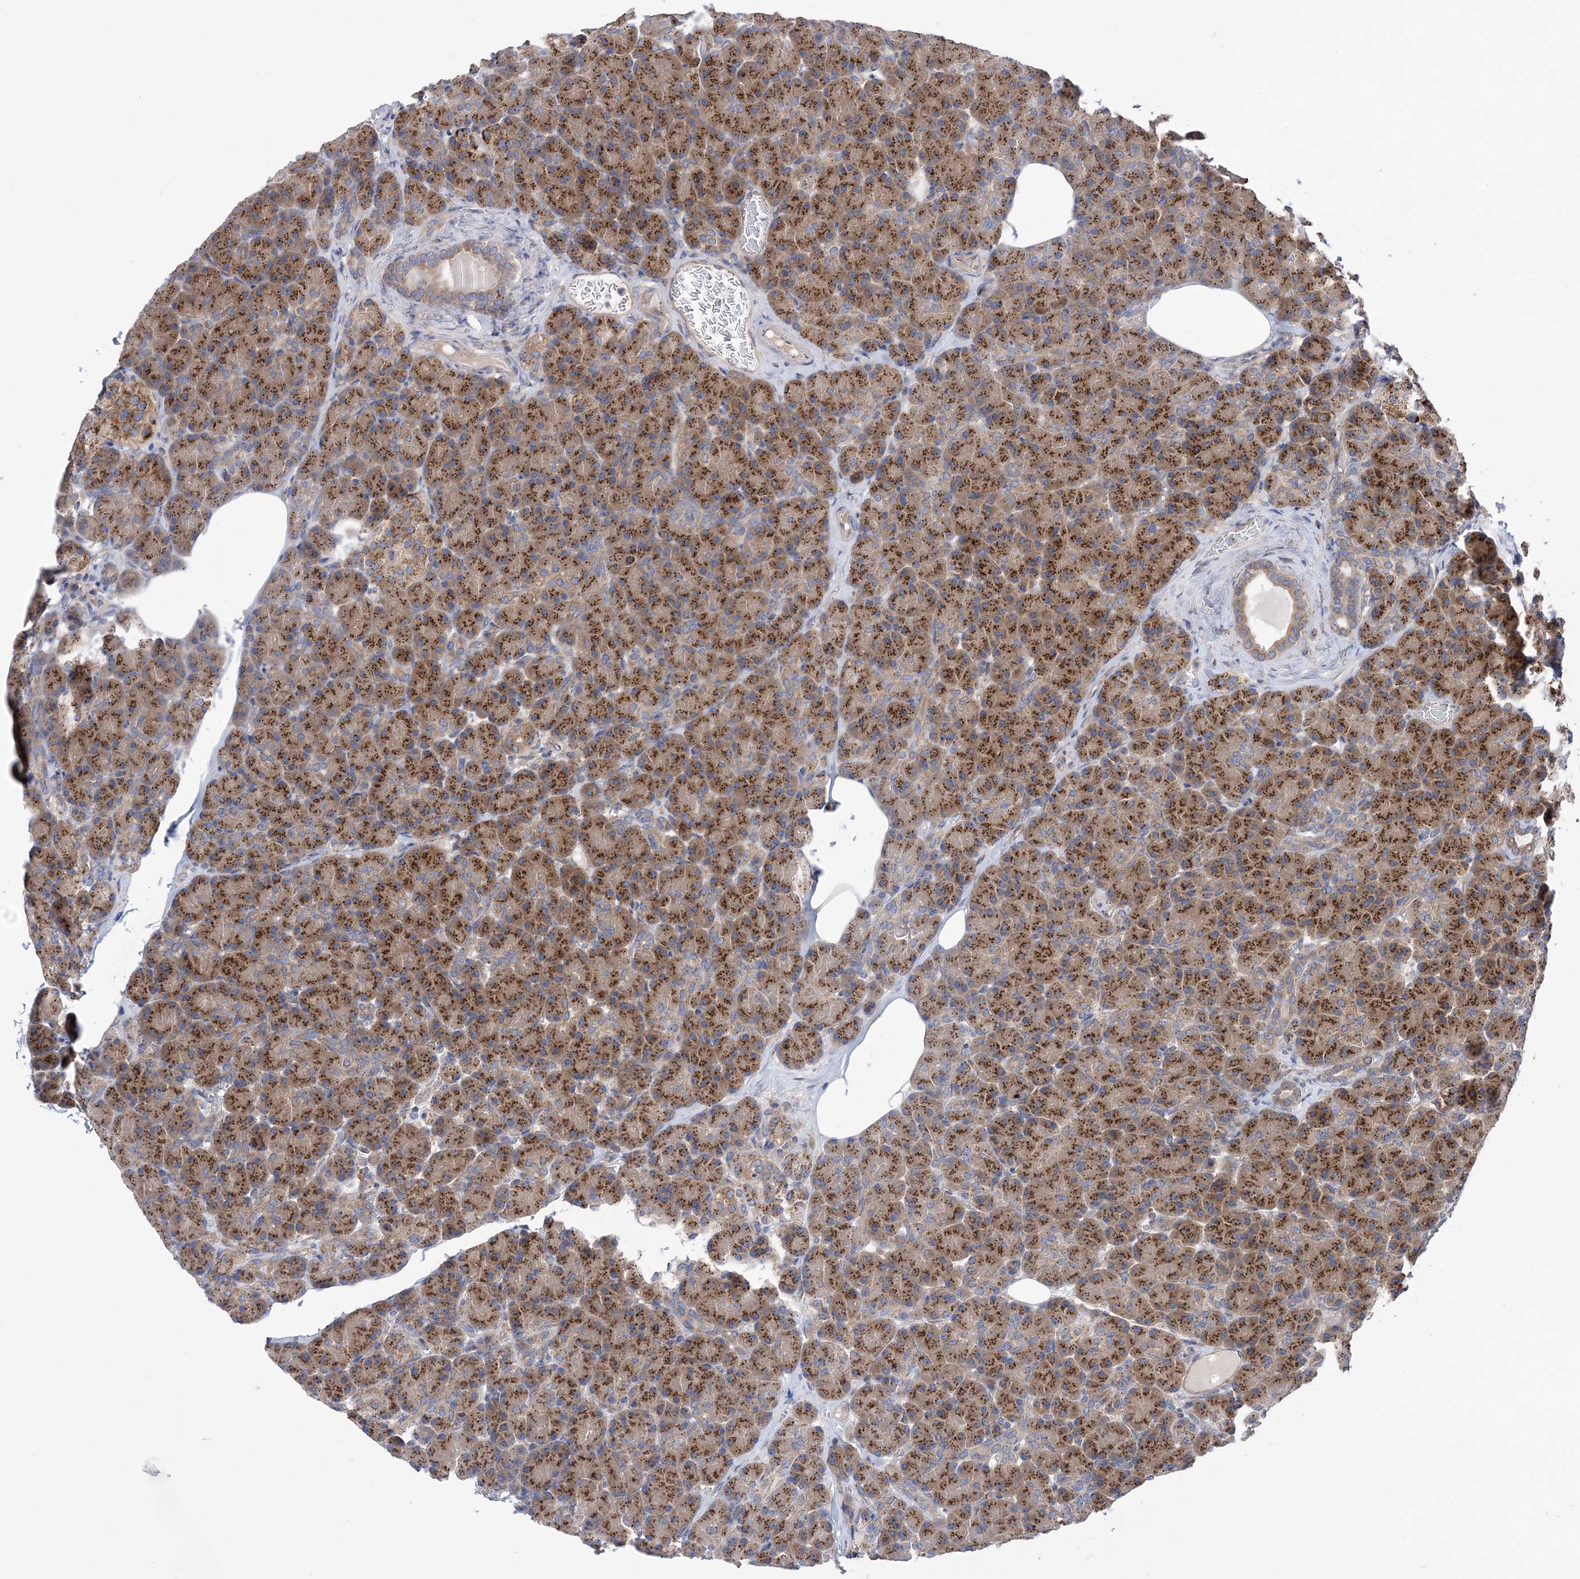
{"staining": {"intensity": "strong", "quantity": ">75%", "location": "cytoplasmic/membranous"}, "tissue": "pancreas", "cell_type": "Exocrine glandular cells", "image_type": "normal", "snomed": [{"axis": "morphology", "description": "Normal tissue, NOS"}, {"axis": "topography", "description": "Pancreas"}], "caption": "A photomicrograph of human pancreas stained for a protein reveals strong cytoplasmic/membranous brown staining in exocrine glandular cells. The protein is stained brown, and the nuclei are stained in blue (DAB (3,3'-diaminobenzidine) IHC with brightfield microscopy, high magnification).", "gene": "COPB2", "patient": {"sex": "female", "age": 43}}